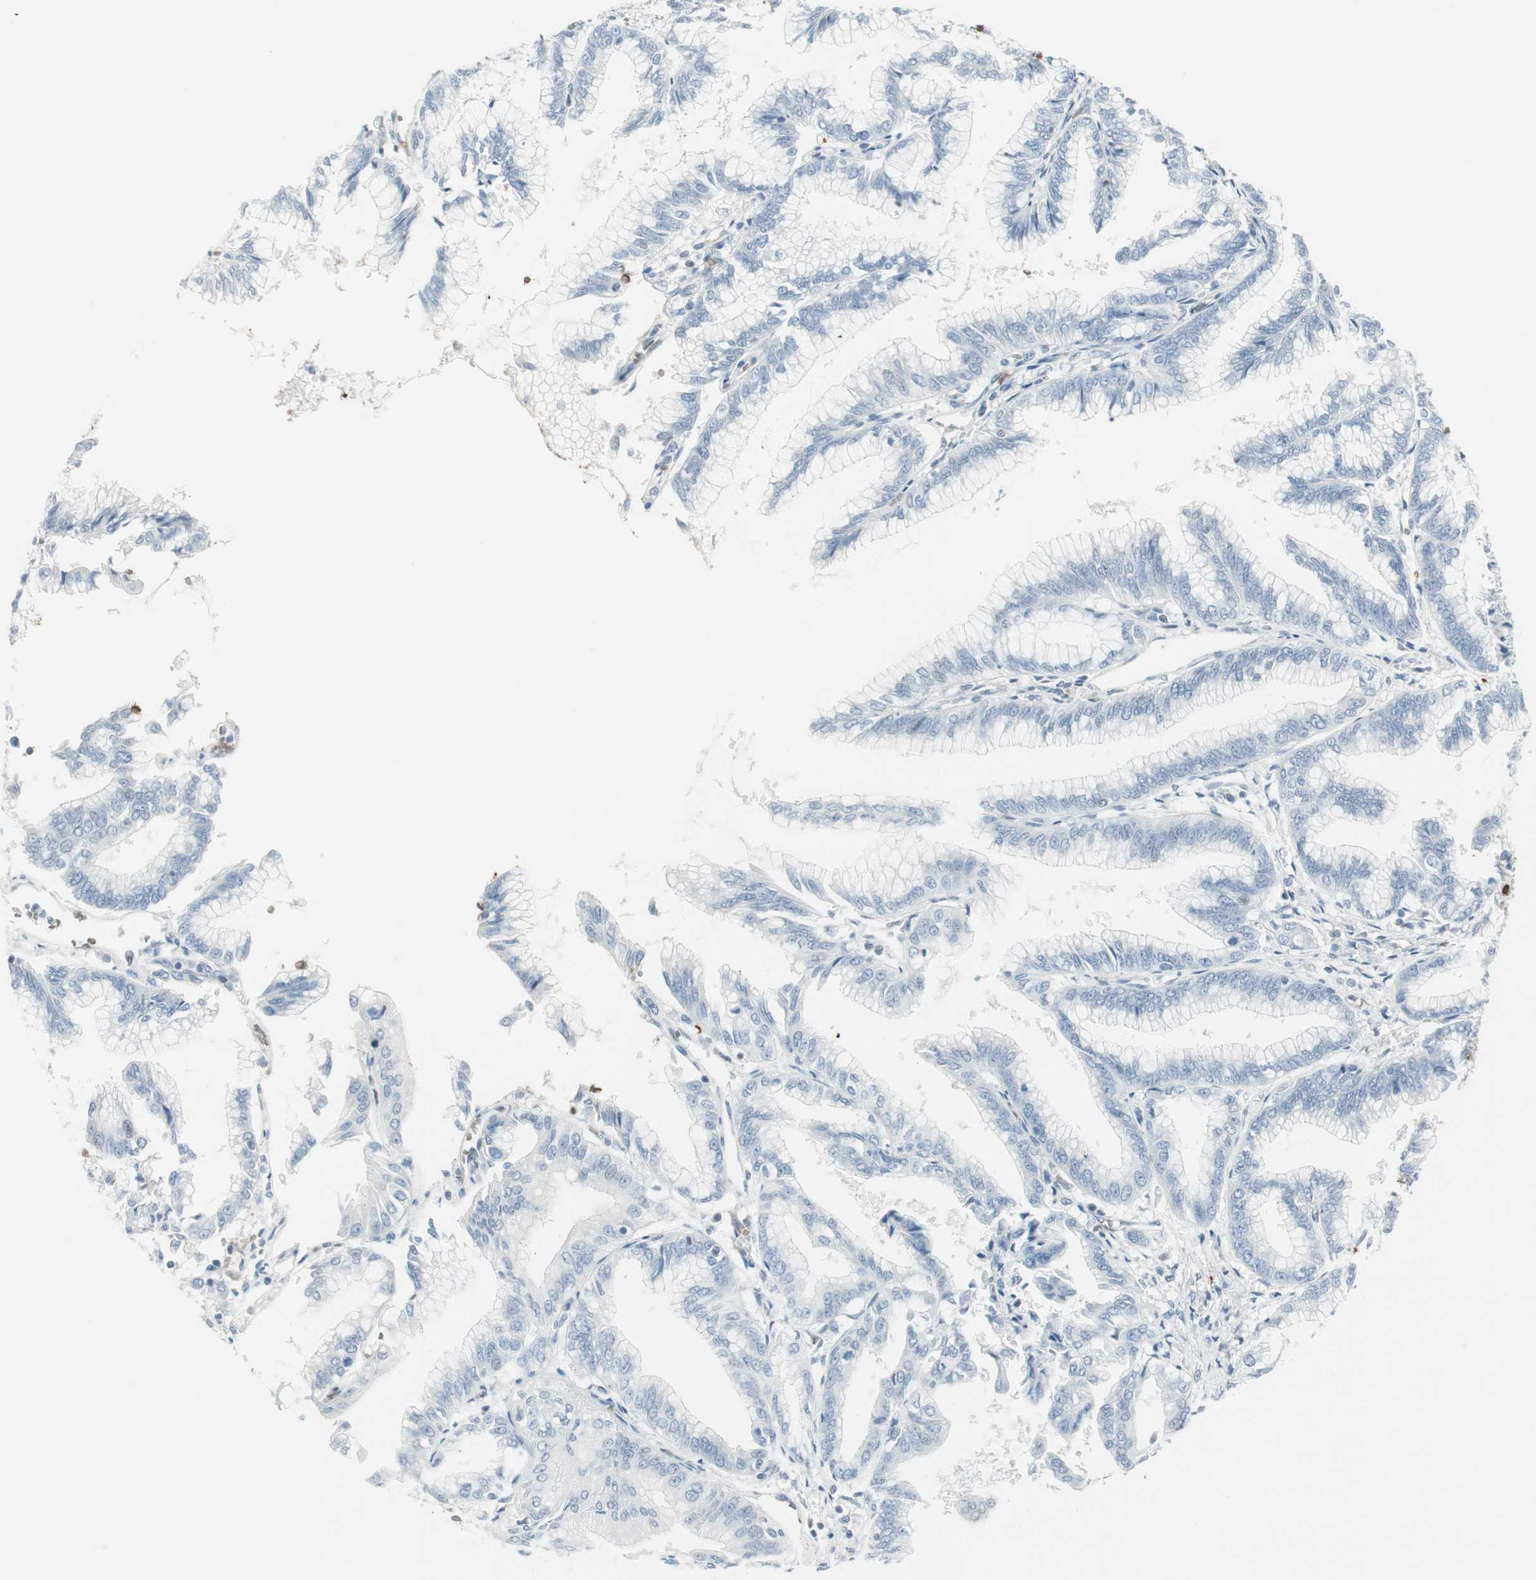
{"staining": {"intensity": "negative", "quantity": "none", "location": "none"}, "tissue": "pancreatic cancer", "cell_type": "Tumor cells", "image_type": "cancer", "snomed": [{"axis": "morphology", "description": "Adenocarcinoma, NOS"}, {"axis": "topography", "description": "Pancreas"}], "caption": "Tumor cells are negative for brown protein staining in pancreatic cancer (adenocarcinoma).", "gene": "MAP4K1", "patient": {"sex": "female", "age": 64}}